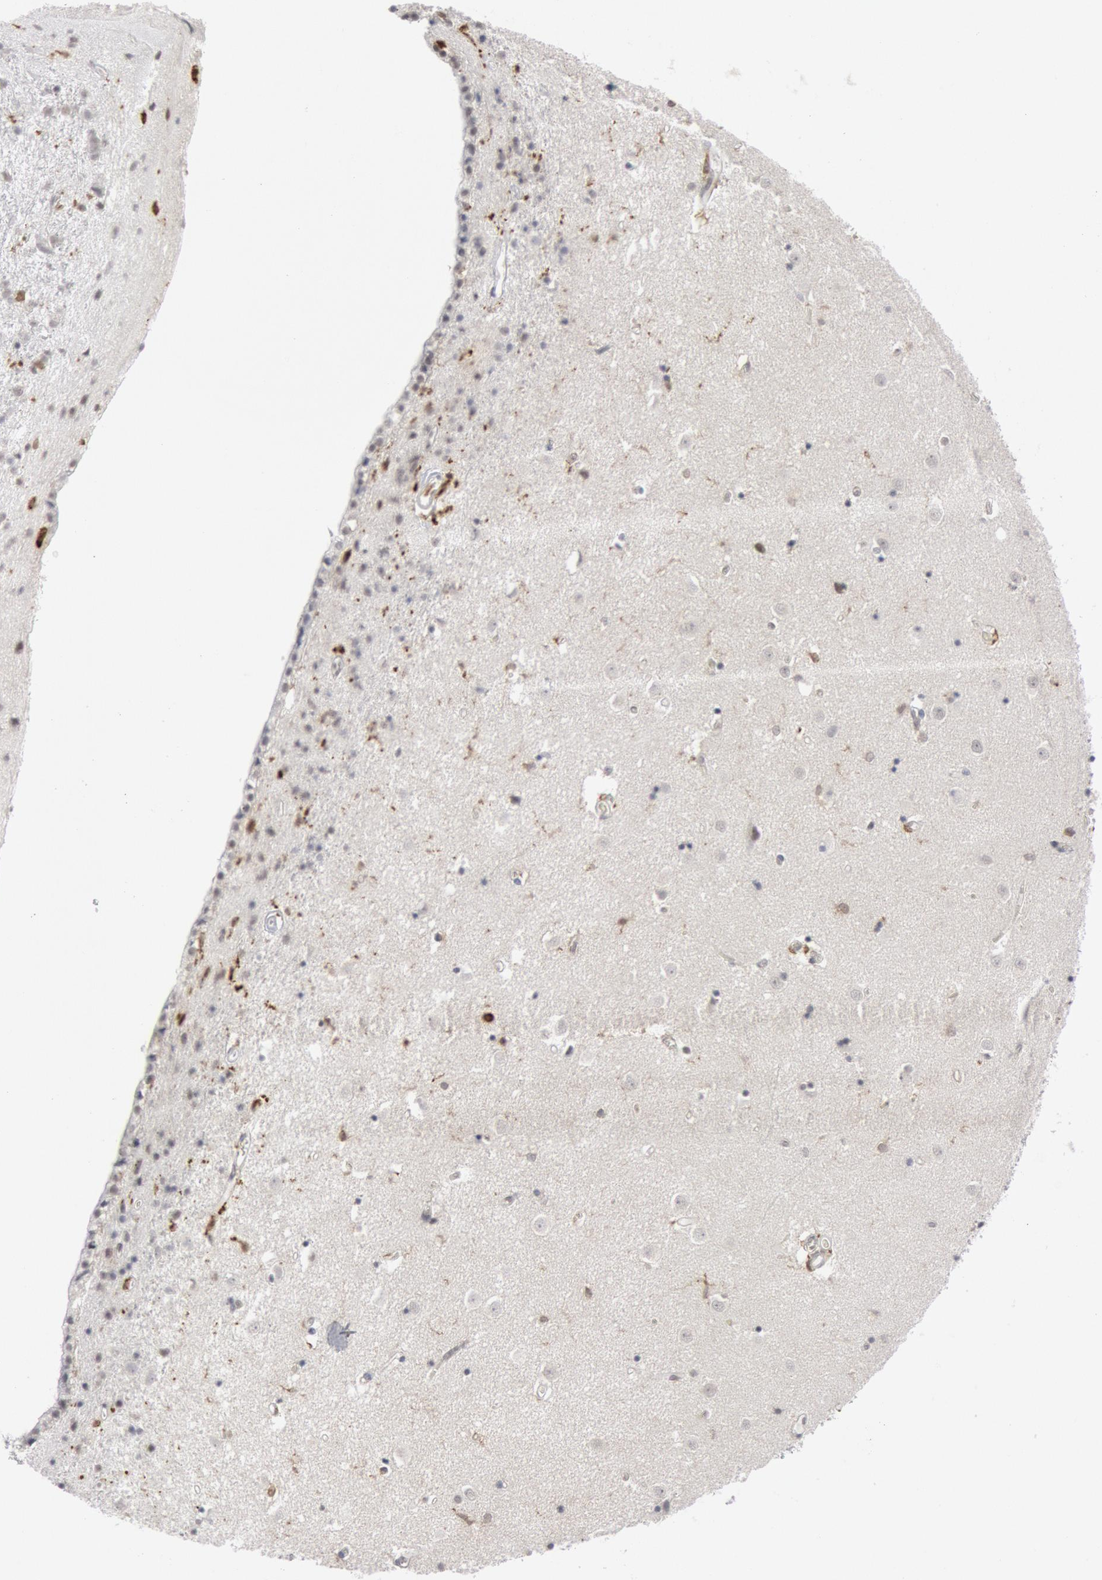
{"staining": {"intensity": "moderate", "quantity": "<25%", "location": "cytoplasmic/membranous,nuclear"}, "tissue": "caudate", "cell_type": "Glial cells", "image_type": "normal", "snomed": [{"axis": "morphology", "description": "Normal tissue, NOS"}, {"axis": "topography", "description": "Lateral ventricle wall"}], "caption": "This photomicrograph exhibits immunohistochemistry staining of unremarkable human caudate, with low moderate cytoplasmic/membranous,nuclear staining in about <25% of glial cells.", "gene": "PTPN6", "patient": {"sex": "female", "age": 54}}